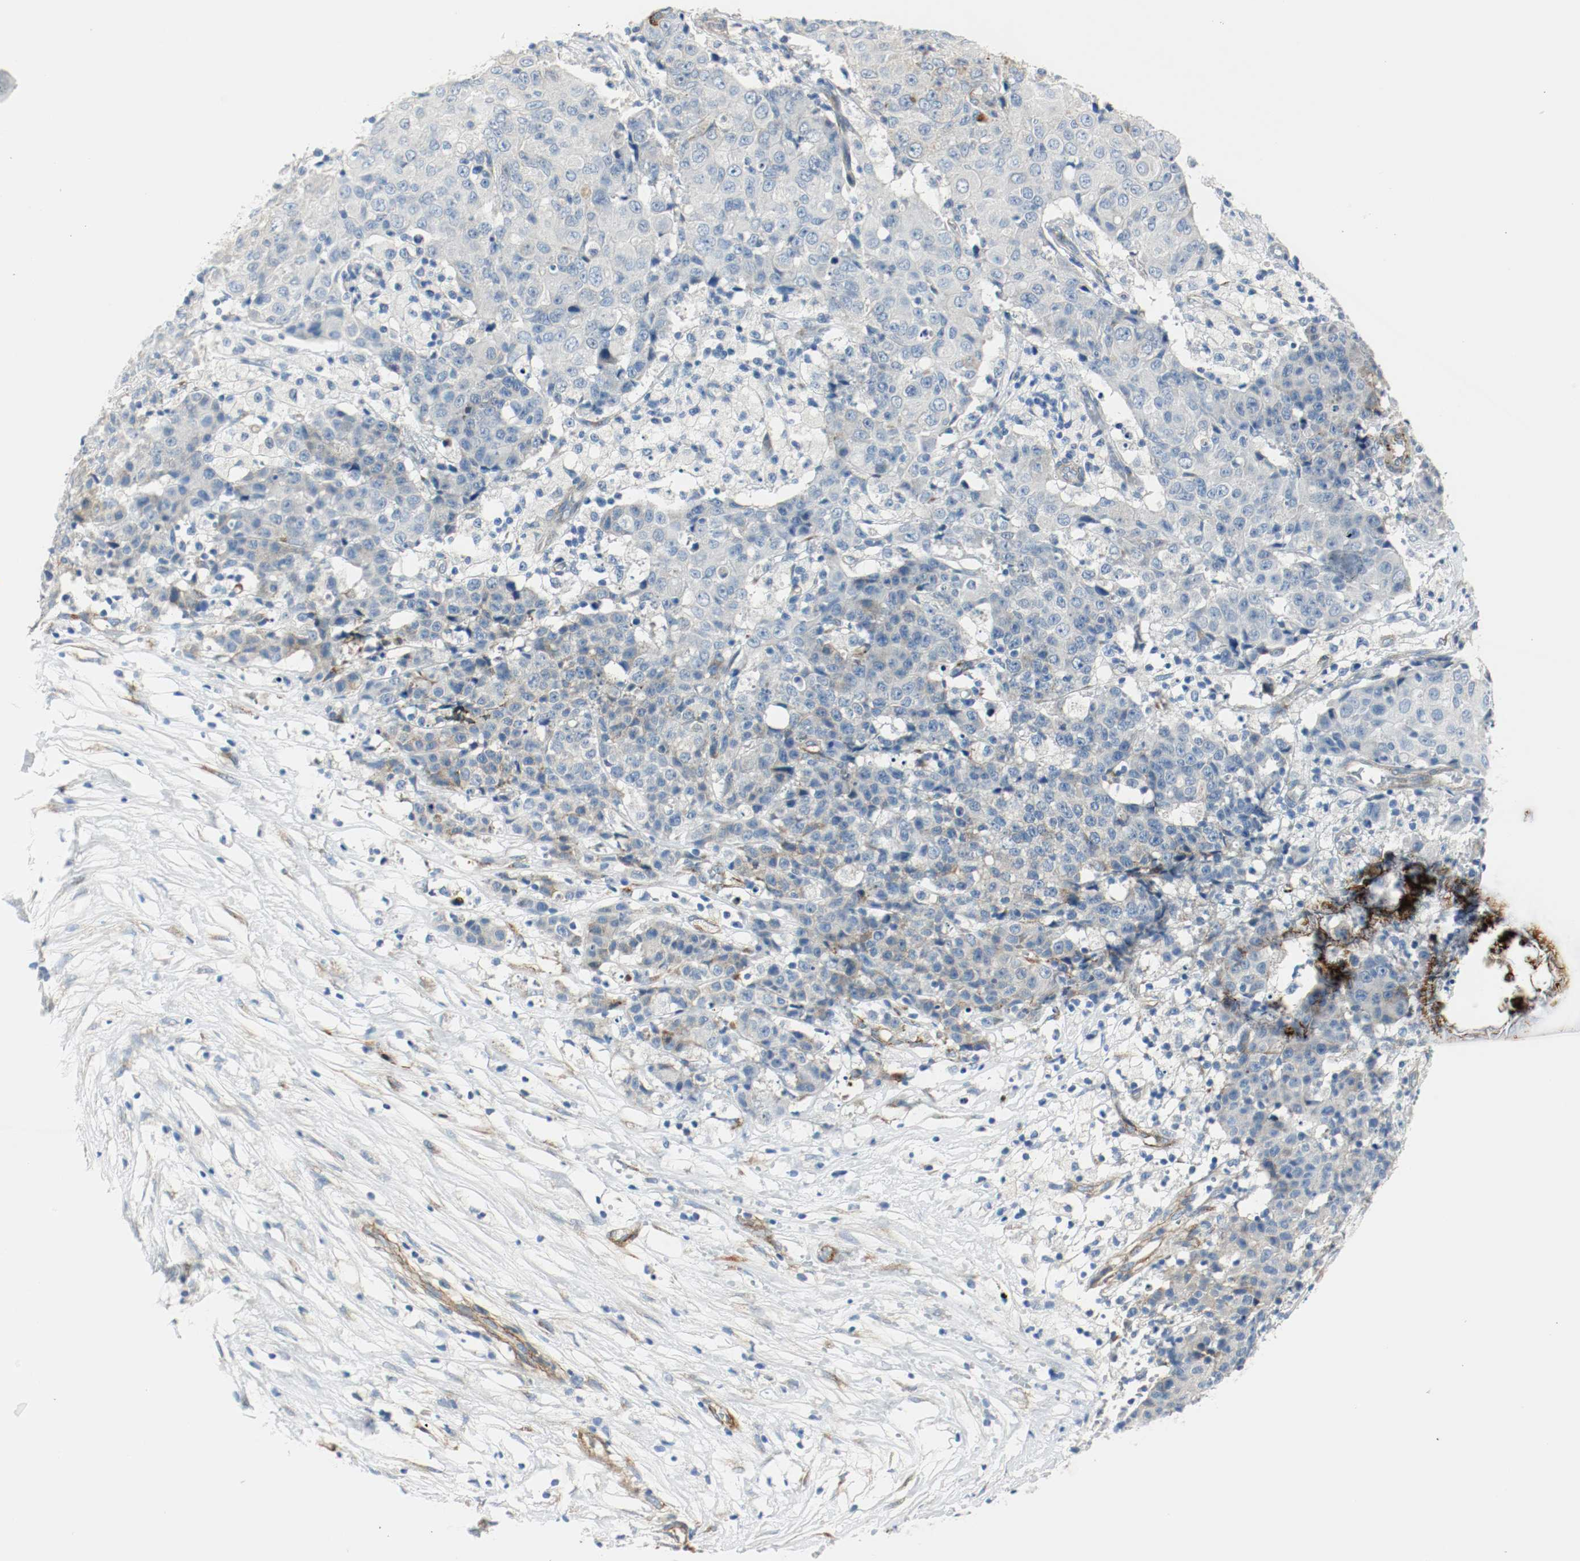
{"staining": {"intensity": "negative", "quantity": "none", "location": "none"}, "tissue": "ovarian cancer", "cell_type": "Tumor cells", "image_type": "cancer", "snomed": [{"axis": "morphology", "description": "Carcinoma, endometroid"}, {"axis": "topography", "description": "Ovary"}], "caption": "IHC micrograph of human endometroid carcinoma (ovarian) stained for a protein (brown), which exhibits no expression in tumor cells.", "gene": "LAMB1", "patient": {"sex": "female", "age": 42}}